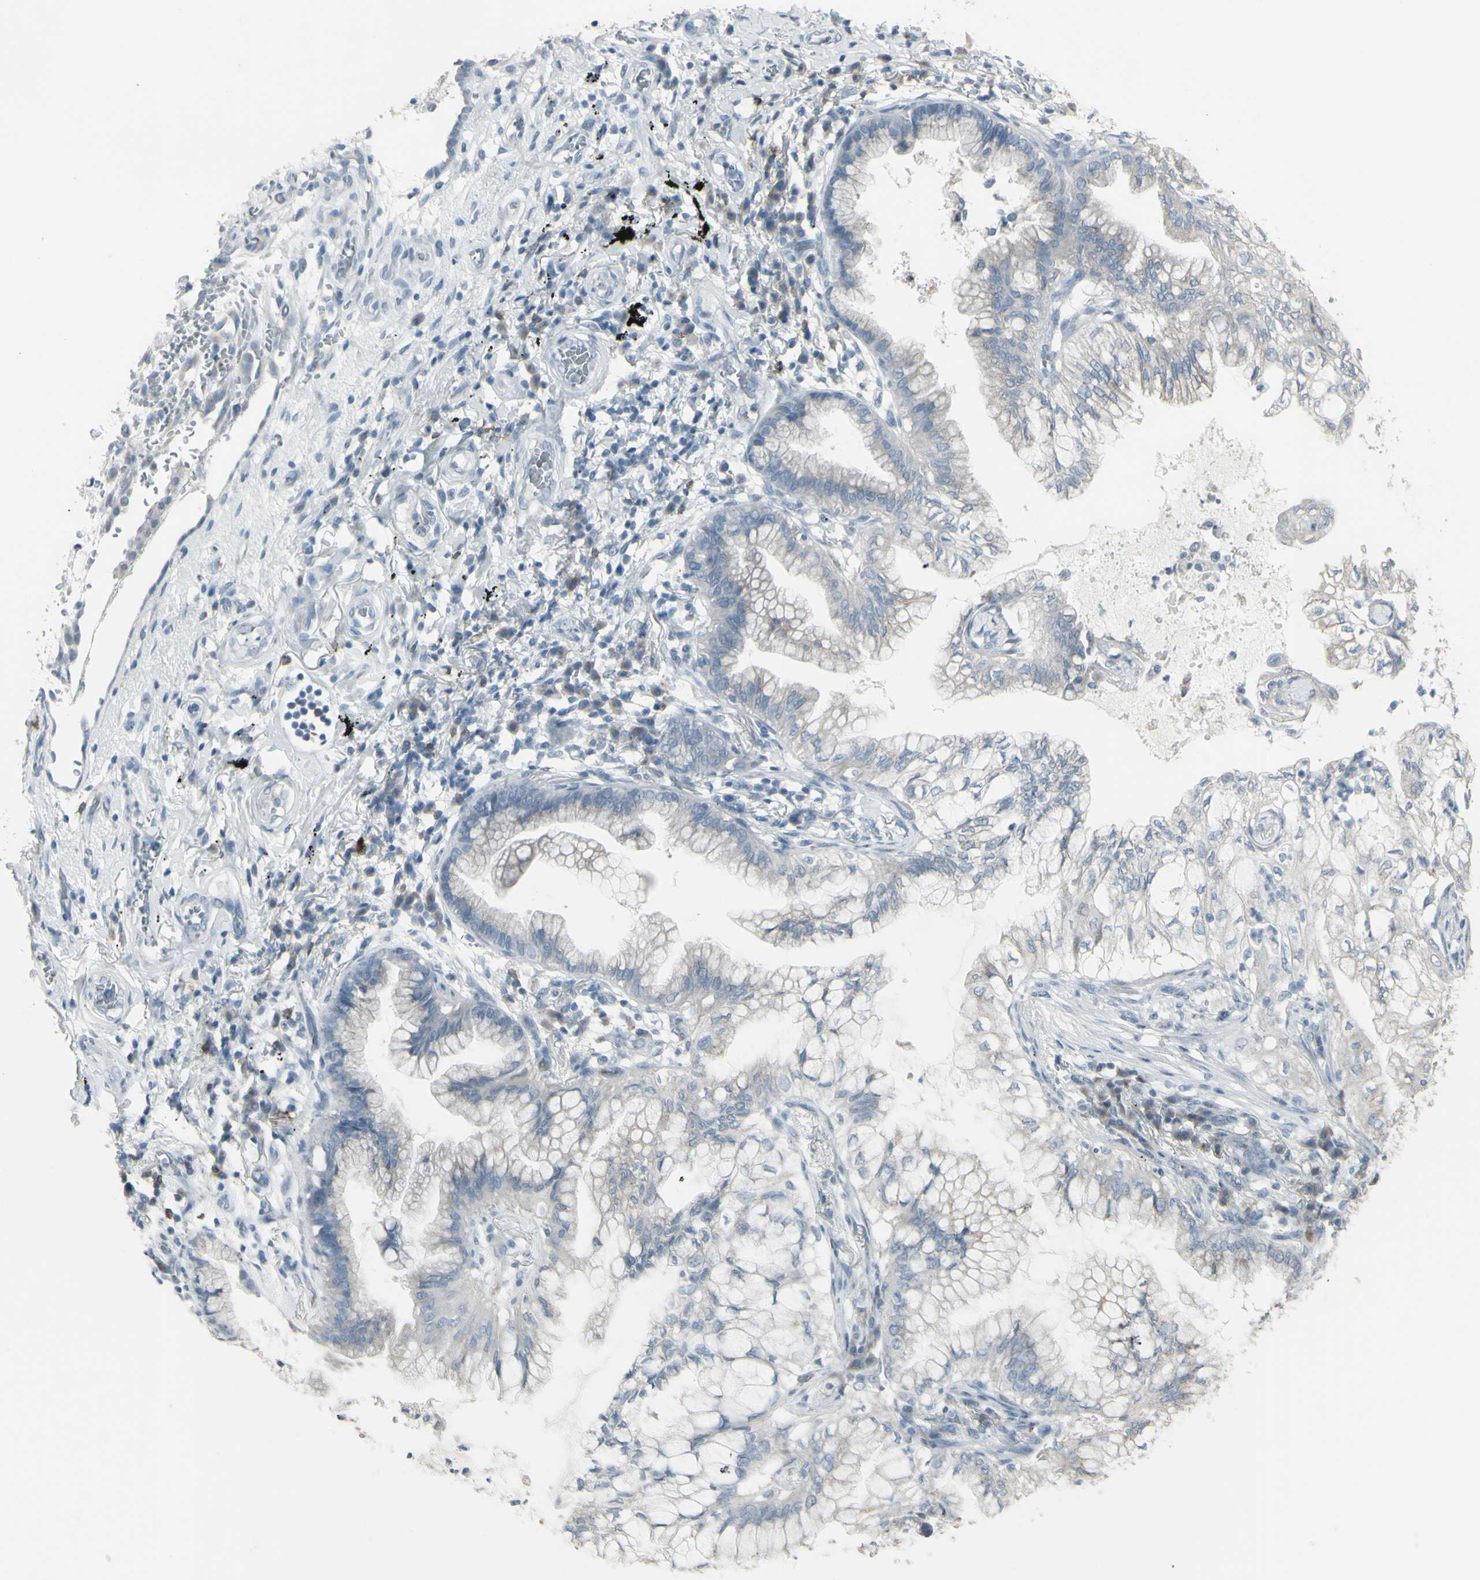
{"staining": {"intensity": "weak", "quantity": ">75%", "location": "cytoplasmic/membranous"}, "tissue": "lung cancer", "cell_type": "Tumor cells", "image_type": "cancer", "snomed": [{"axis": "morphology", "description": "Adenocarcinoma, NOS"}, {"axis": "topography", "description": "Lung"}], "caption": "Brown immunohistochemical staining in human lung cancer (adenocarcinoma) displays weak cytoplasmic/membranous positivity in about >75% of tumor cells.", "gene": "CD79B", "patient": {"sex": "female", "age": 70}}